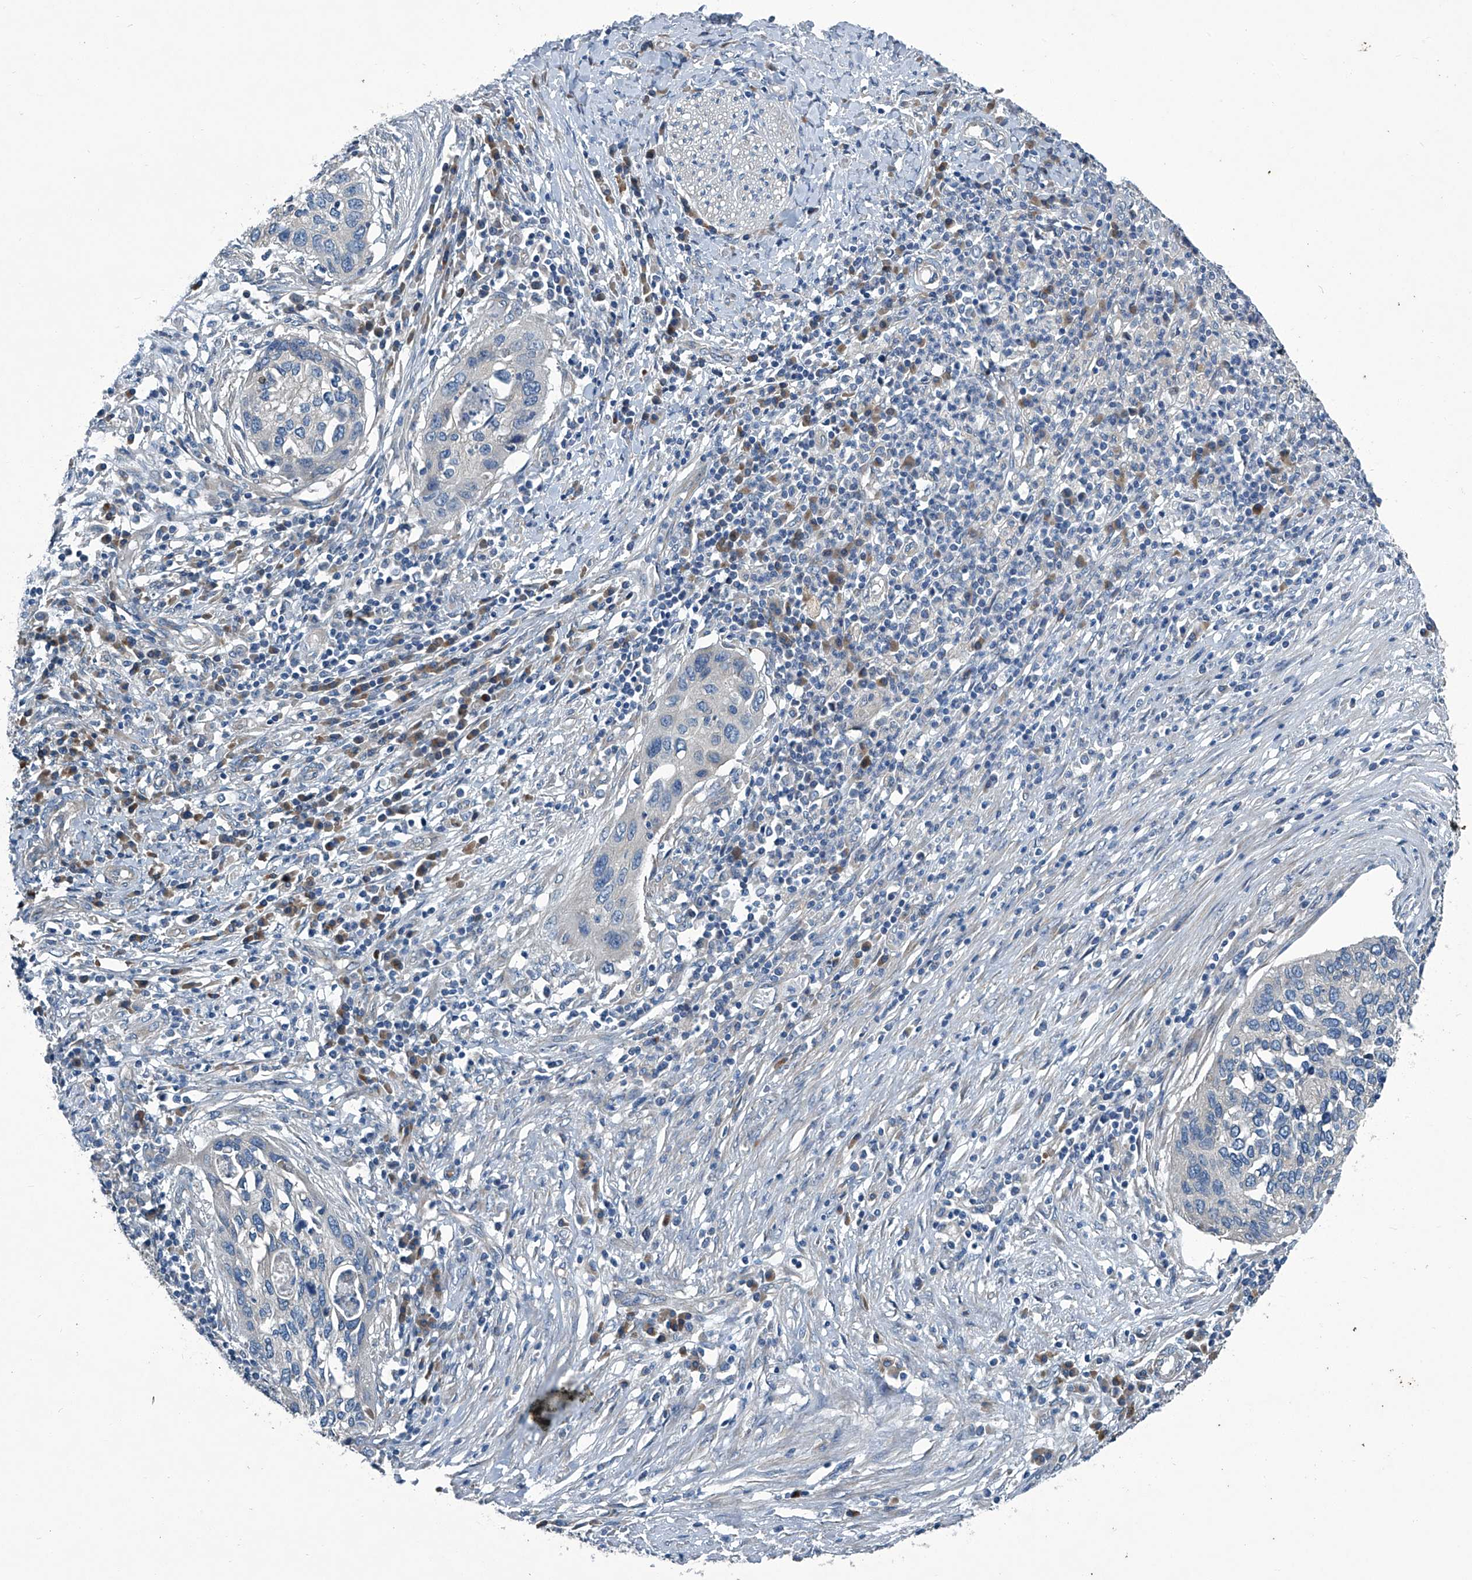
{"staining": {"intensity": "negative", "quantity": "none", "location": "none"}, "tissue": "cervical cancer", "cell_type": "Tumor cells", "image_type": "cancer", "snomed": [{"axis": "morphology", "description": "Squamous cell carcinoma, NOS"}, {"axis": "topography", "description": "Cervix"}], "caption": "Immunohistochemistry (IHC) image of neoplastic tissue: cervical squamous cell carcinoma stained with DAB displays no significant protein expression in tumor cells. Nuclei are stained in blue.", "gene": "SLC26A11", "patient": {"sex": "female", "age": 38}}